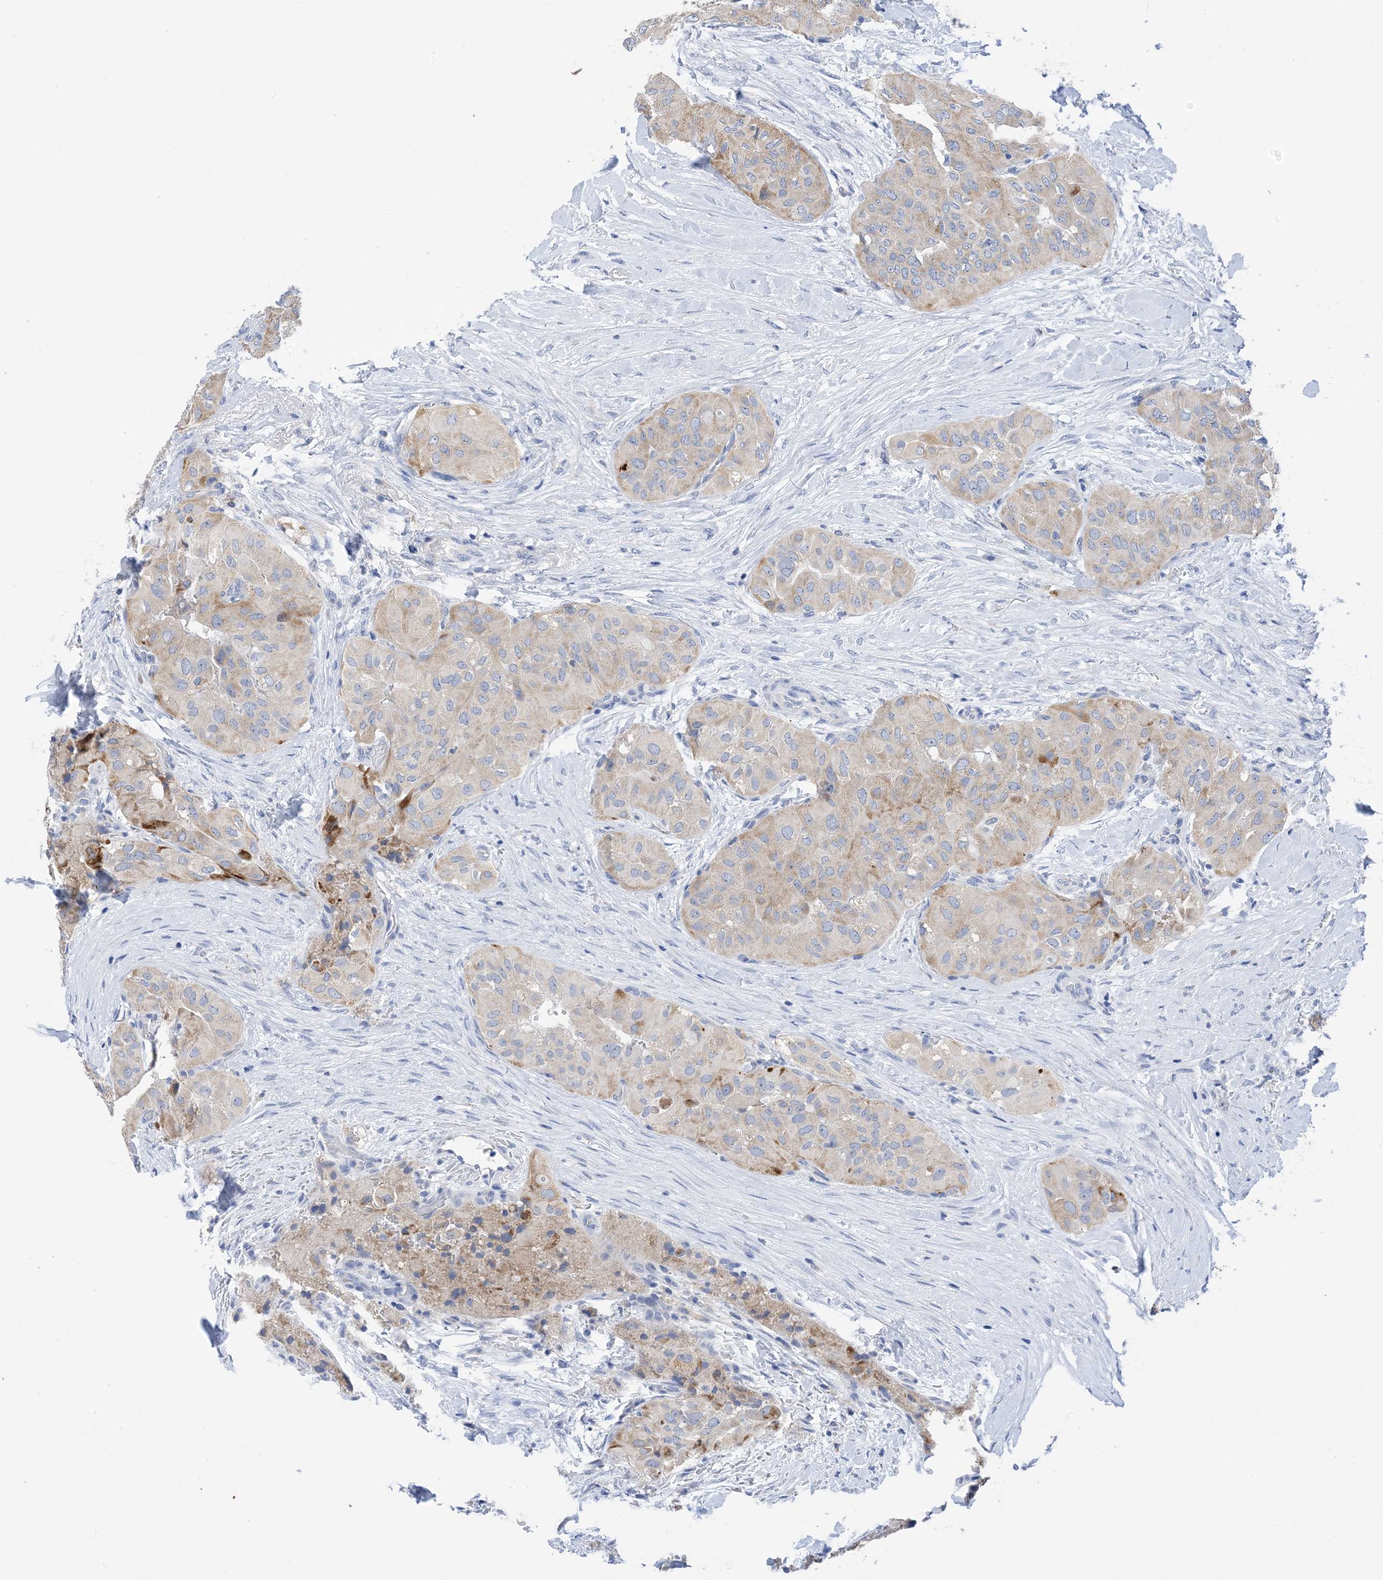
{"staining": {"intensity": "moderate", "quantity": "<25%", "location": "cytoplasmic/membranous"}, "tissue": "thyroid cancer", "cell_type": "Tumor cells", "image_type": "cancer", "snomed": [{"axis": "morphology", "description": "Papillary adenocarcinoma, NOS"}, {"axis": "topography", "description": "Thyroid gland"}], "caption": "Moderate cytoplasmic/membranous expression for a protein is appreciated in approximately <25% of tumor cells of thyroid papillary adenocarcinoma using immunohistochemistry (IHC).", "gene": "PLK4", "patient": {"sex": "female", "age": 59}}